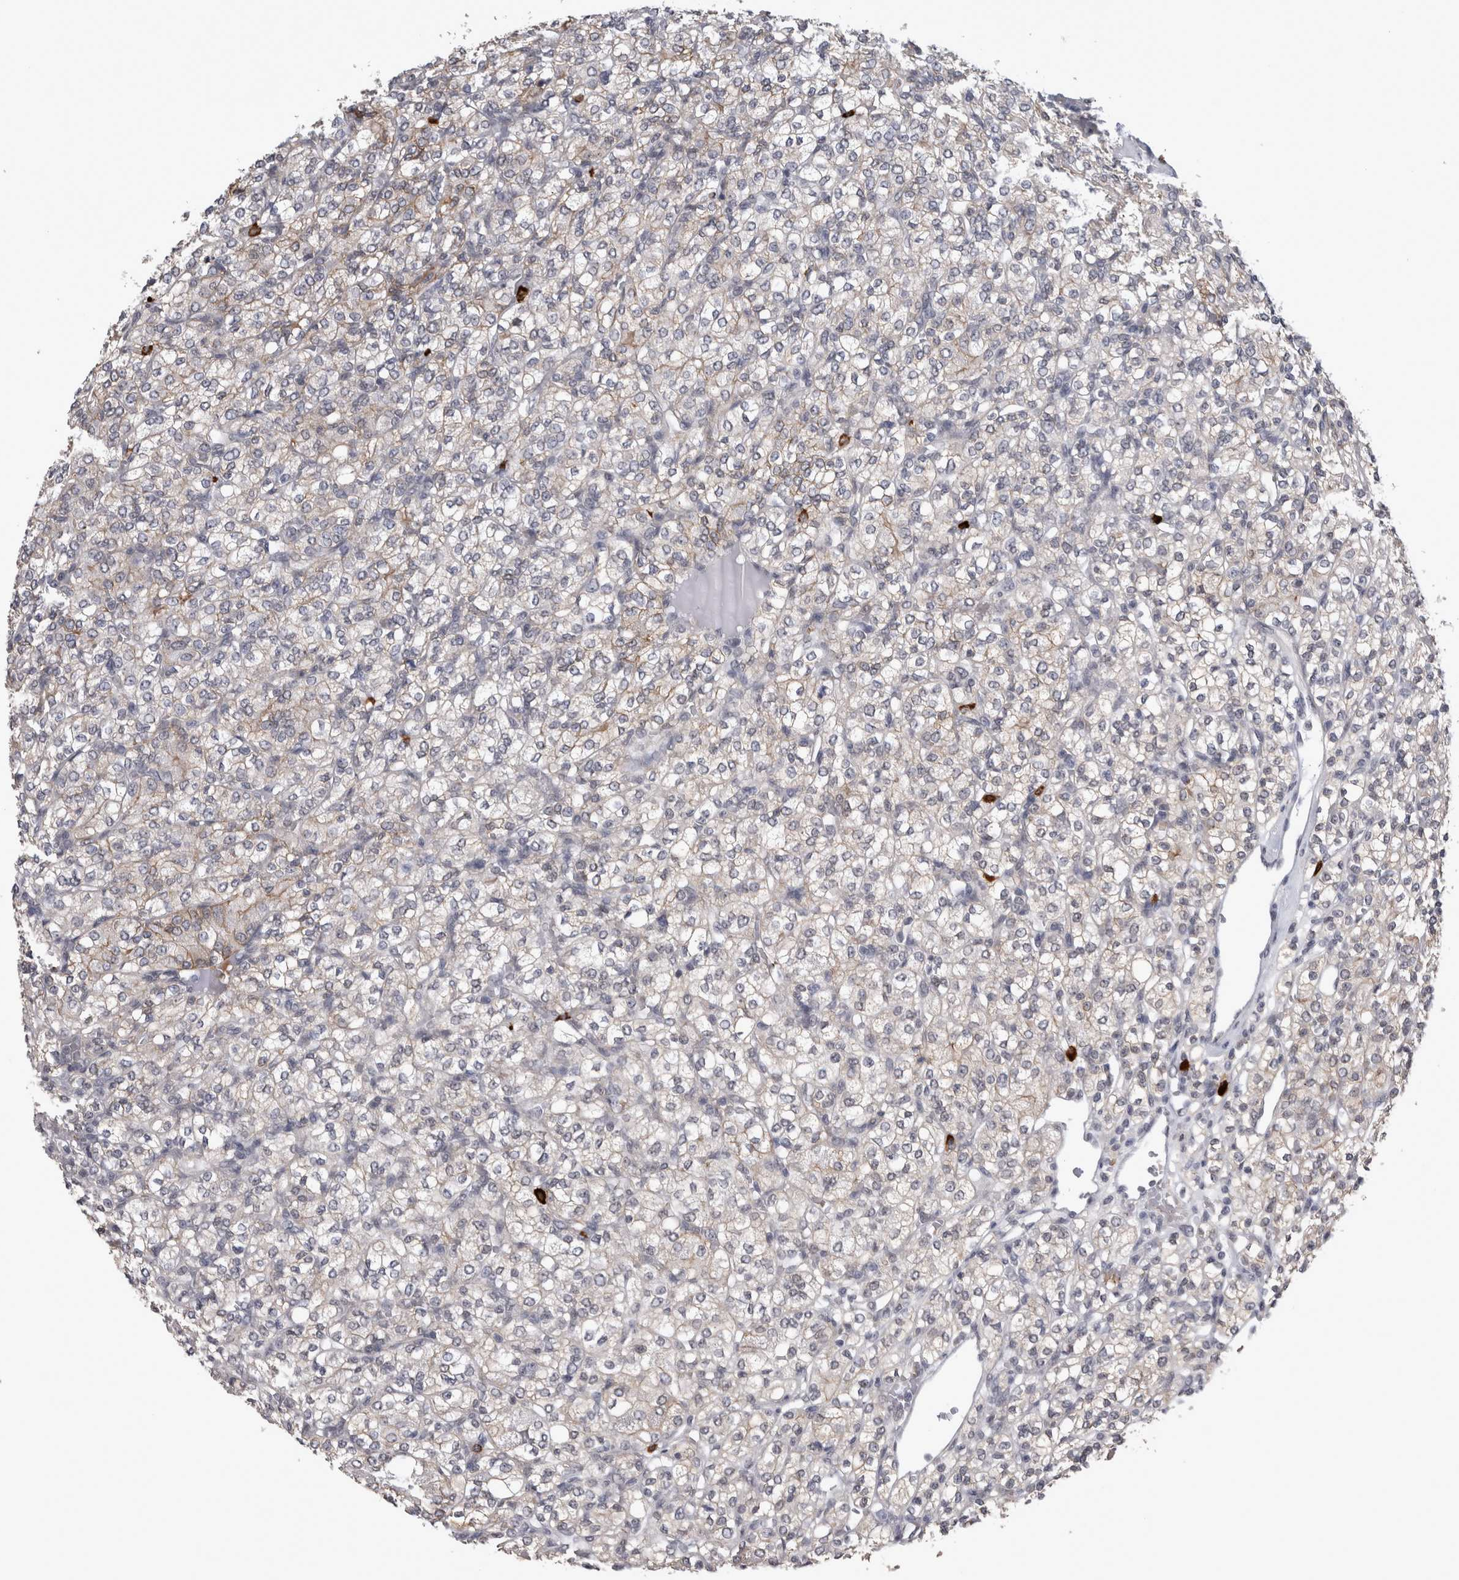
{"staining": {"intensity": "negative", "quantity": "none", "location": "none"}, "tissue": "renal cancer", "cell_type": "Tumor cells", "image_type": "cancer", "snomed": [{"axis": "morphology", "description": "Adenocarcinoma, NOS"}, {"axis": "topography", "description": "Kidney"}], "caption": "The immunohistochemistry (IHC) micrograph has no significant positivity in tumor cells of renal cancer (adenocarcinoma) tissue.", "gene": "PEBP4", "patient": {"sex": "male", "age": 77}}